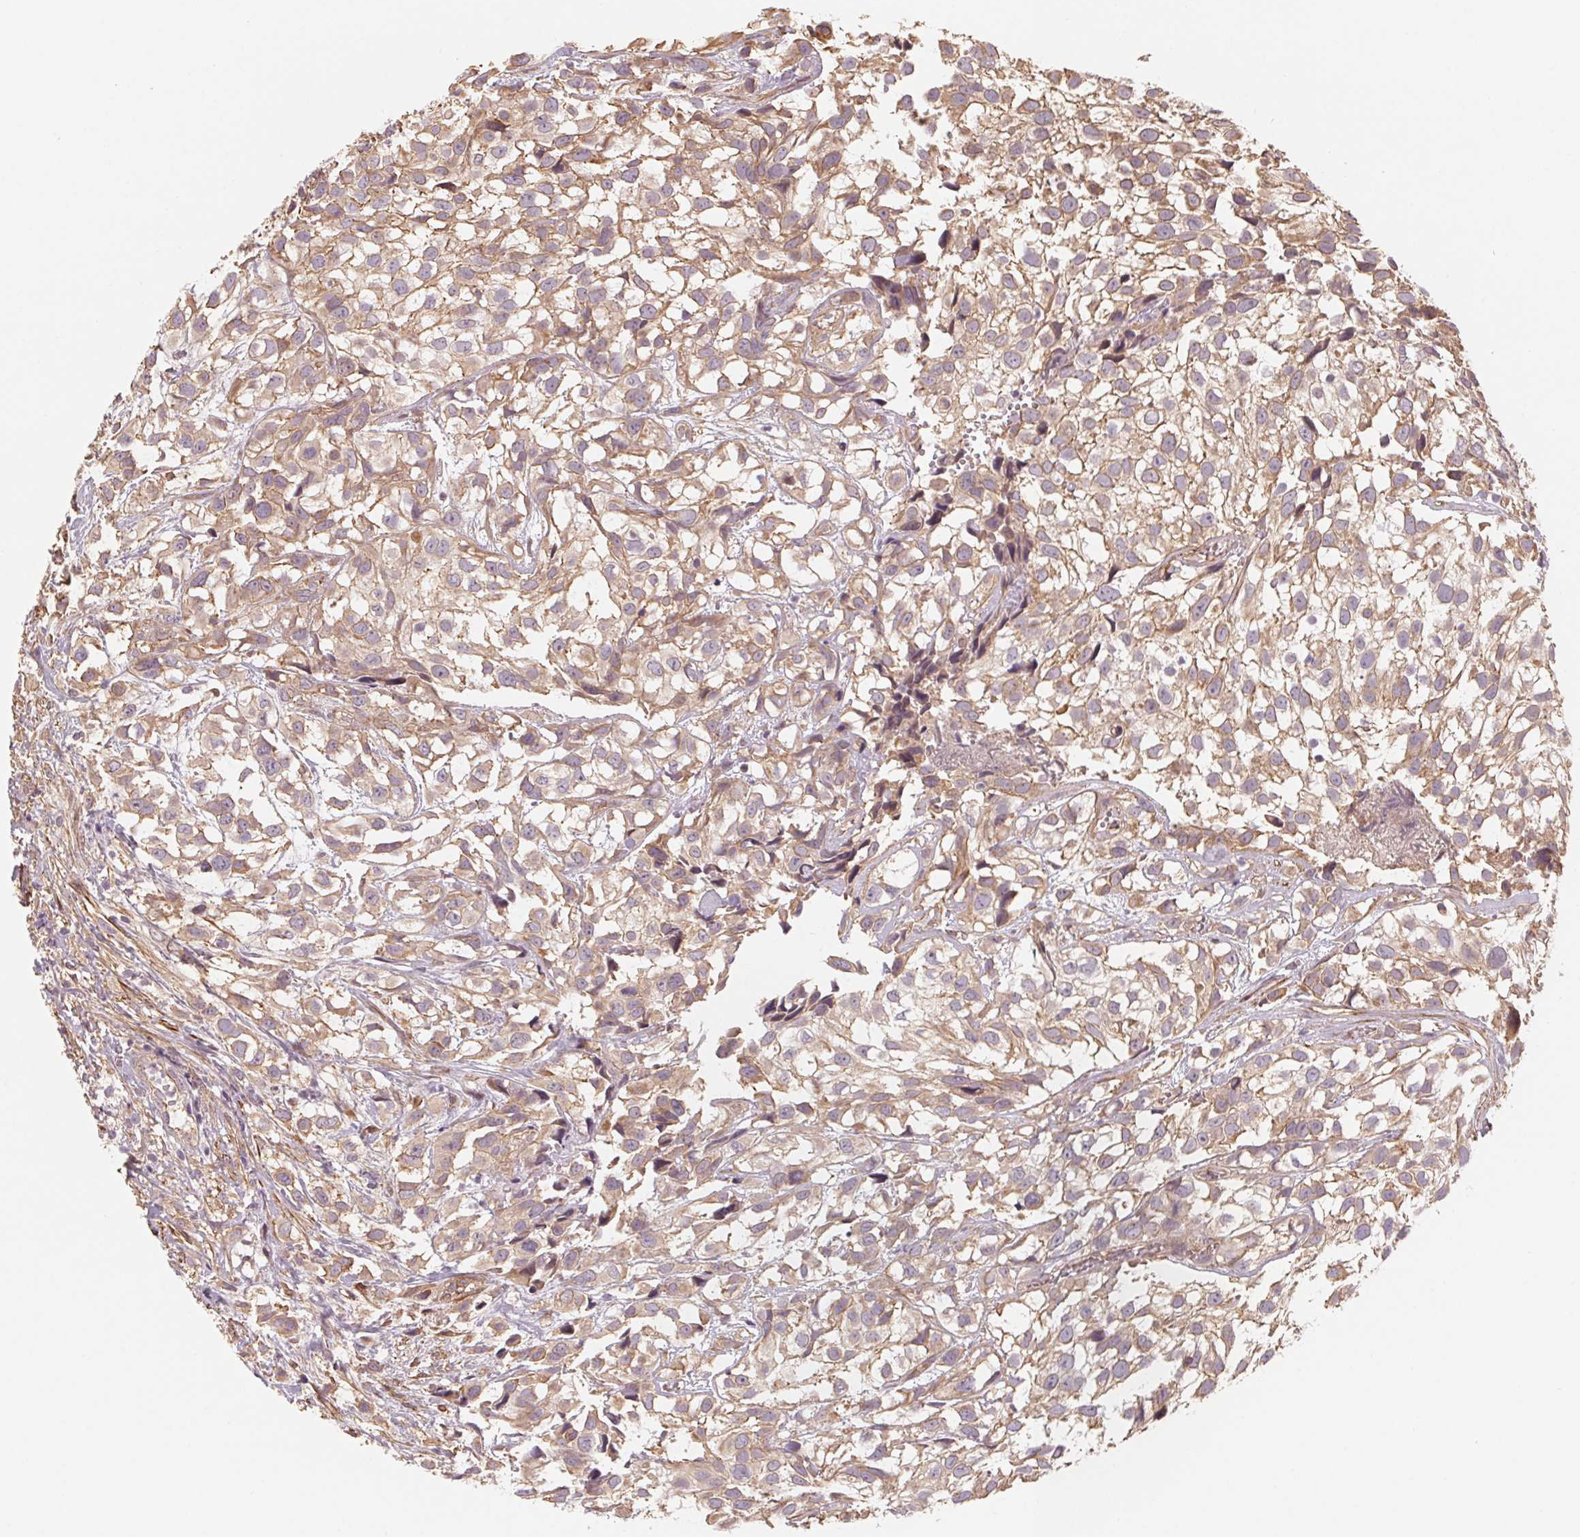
{"staining": {"intensity": "moderate", "quantity": ">75%", "location": "cytoplasmic/membranous"}, "tissue": "urothelial cancer", "cell_type": "Tumor cells", "image_type": "cancer", "snomed": [{"axis": "morphology", "description": "Urothelial carcinoma, High grade"}, {"axis": "topography", "description": "Urinary bladder"}], "caption": "Immunohistochemical staining of human urothelial cancer demonstrates medium levels of moderate cytoplasmic/membranous protein positivity in about >75% of tumor cells.", "gene": "CCDC112", "patient": {"sex": "male", "age": 56}}